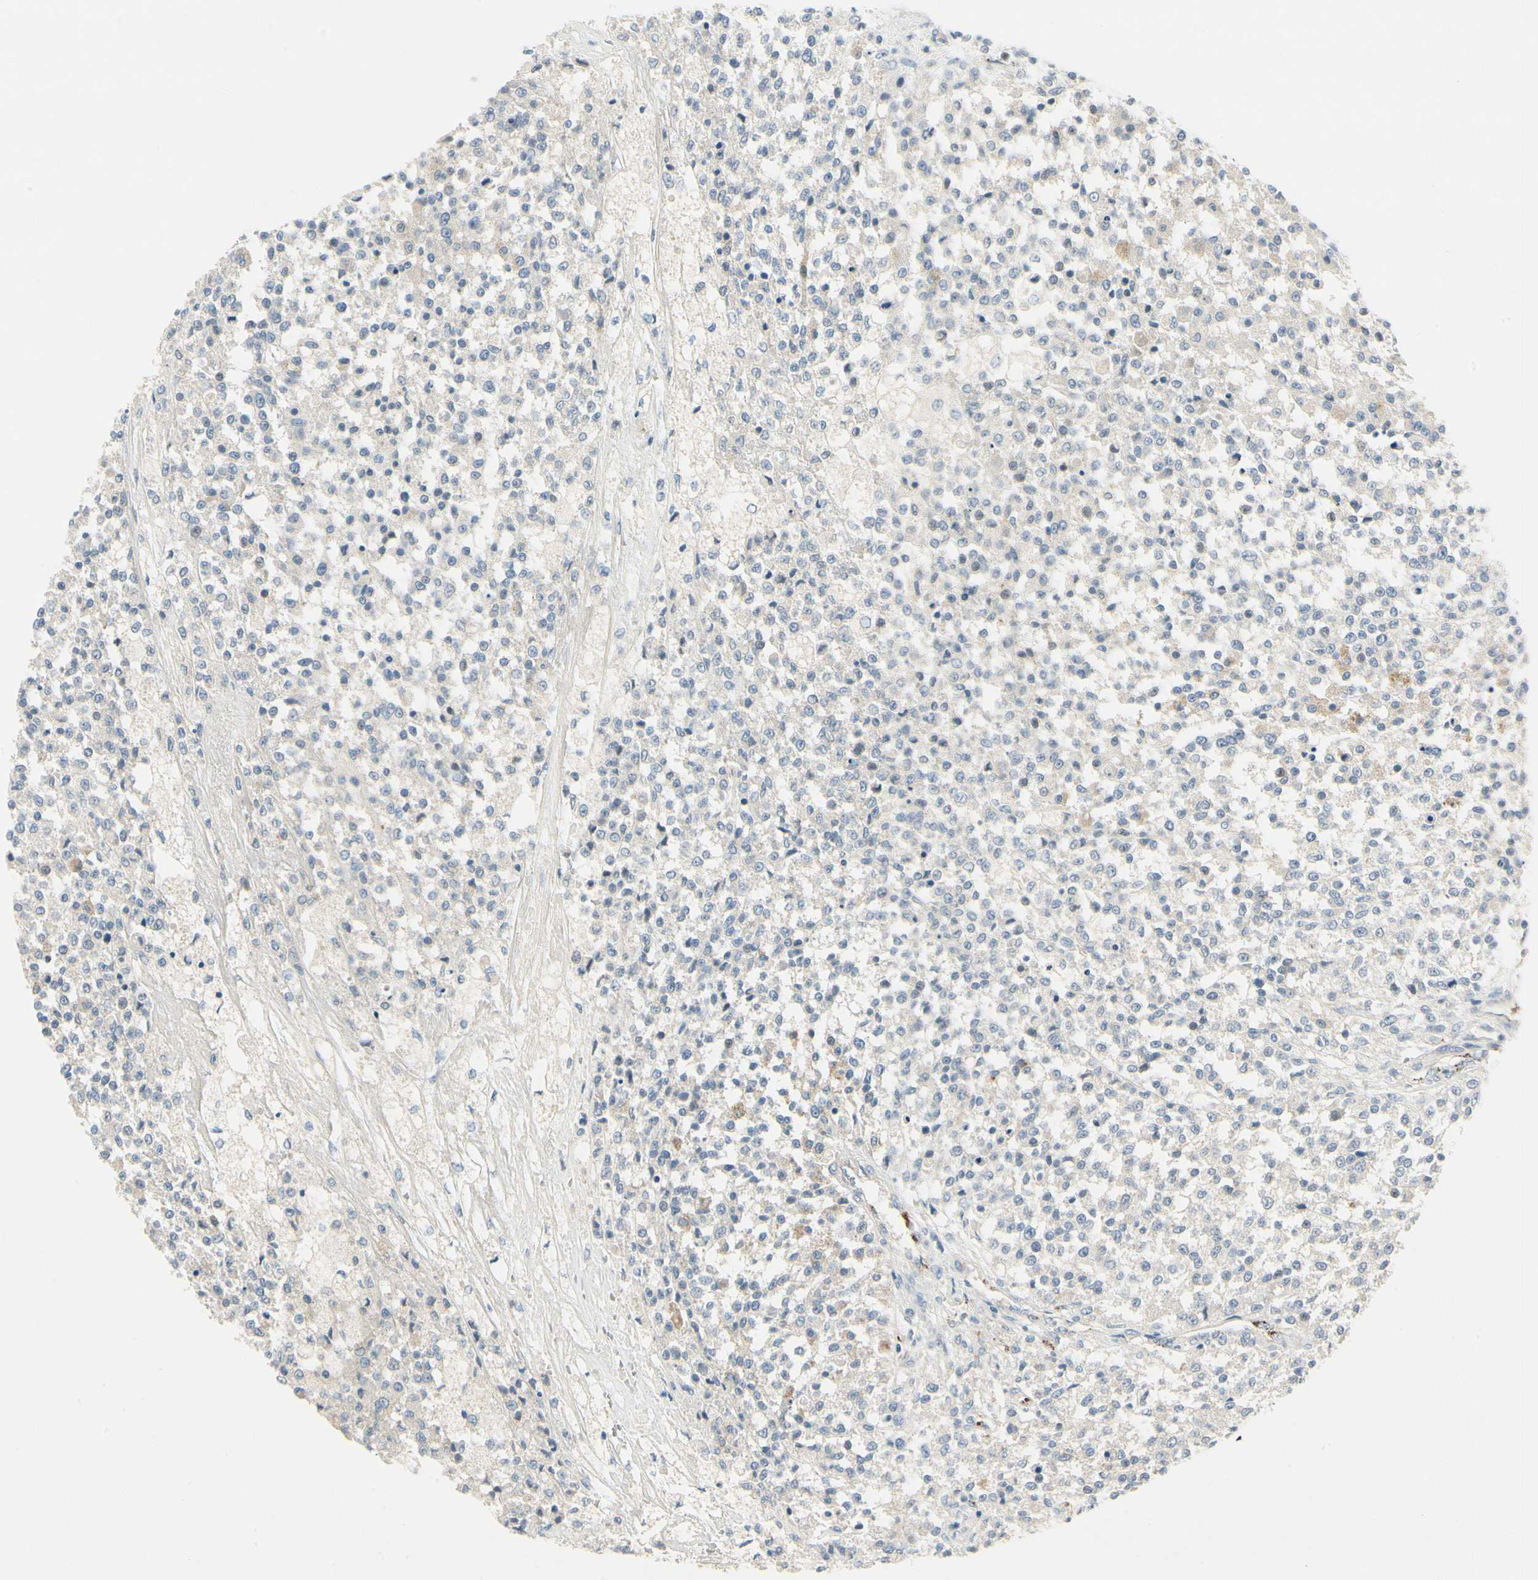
{"staining": {"intensity": "weak", "quantity": "25%-75%", "location": "cytoplasmic/membranous"}, "tissue": "testis cancer", "cell_type": "Tumor cells", "image_type": "cancer", "snomed": [{"axis": "morphology", "description": "Seminoma, NOS"}, {"axis": "topography", "description": "Testis"}], "caption": "A low amount of weak cytoplasmic/membranous expression is seen in about 25%-75% of tumor cells in seminoma (testis) tissue.", "gene": "MANSC1", "patient": {"sex": "male", "age": 59}}